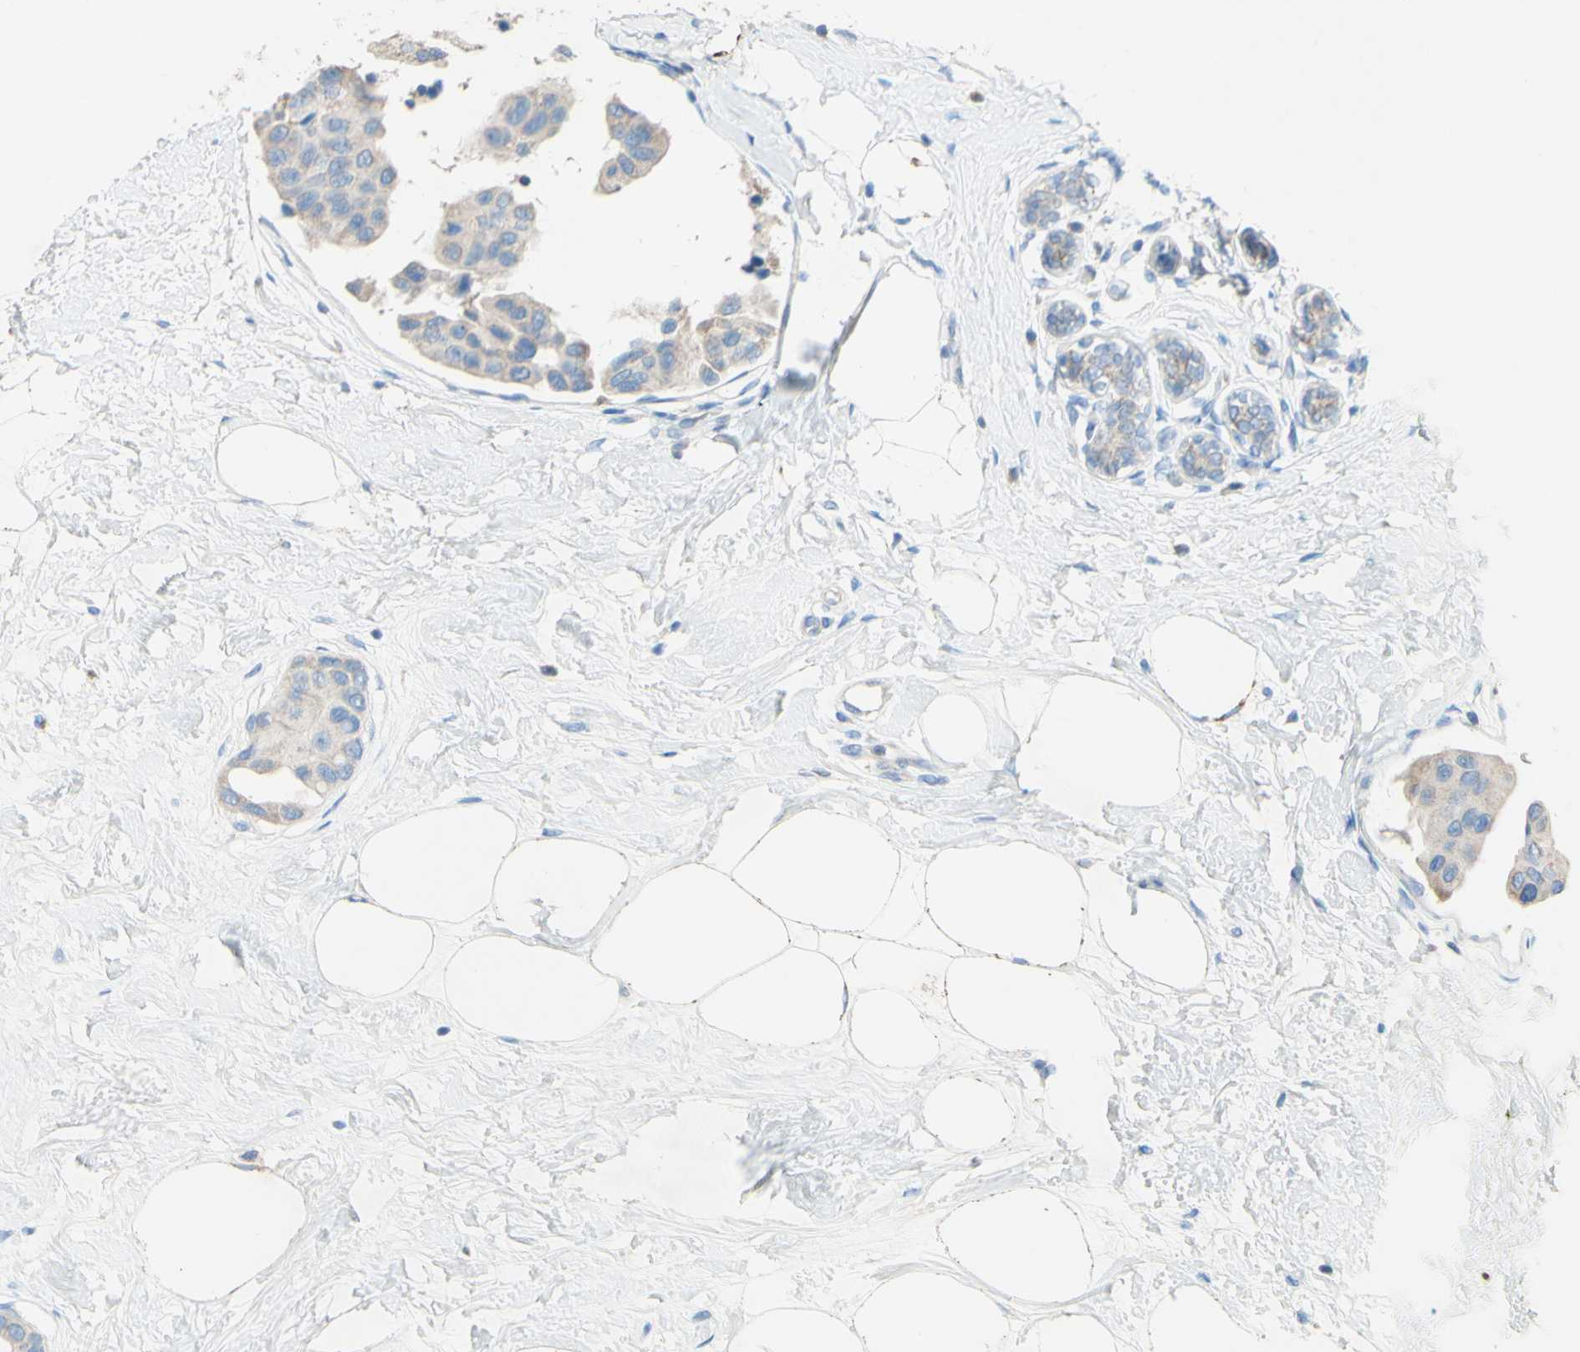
{"staining": {"intensity": "negative", "quantity": "none", "location": "none"}, "tissue": "breast cancer", "cell_type": "Tumor cells", "image_type": "cancer", "snomed": [{"axis": "morphology", "description": "Normal tissue, NOS"}, {"axis": "morphology", "description": "Duct carcinoma"}, {"axis": "topography", "description": "Breast"}], "caption": "High magnification brightfield microscopy of breast cancer (infiltrating ductal carcinoma) stained with DAB (brown) and counterstained with hematoxylin (blue): tumor cells show no significant positivity.", "gene": "ACADL", "patient": {"sex": "female", "age": 39}}